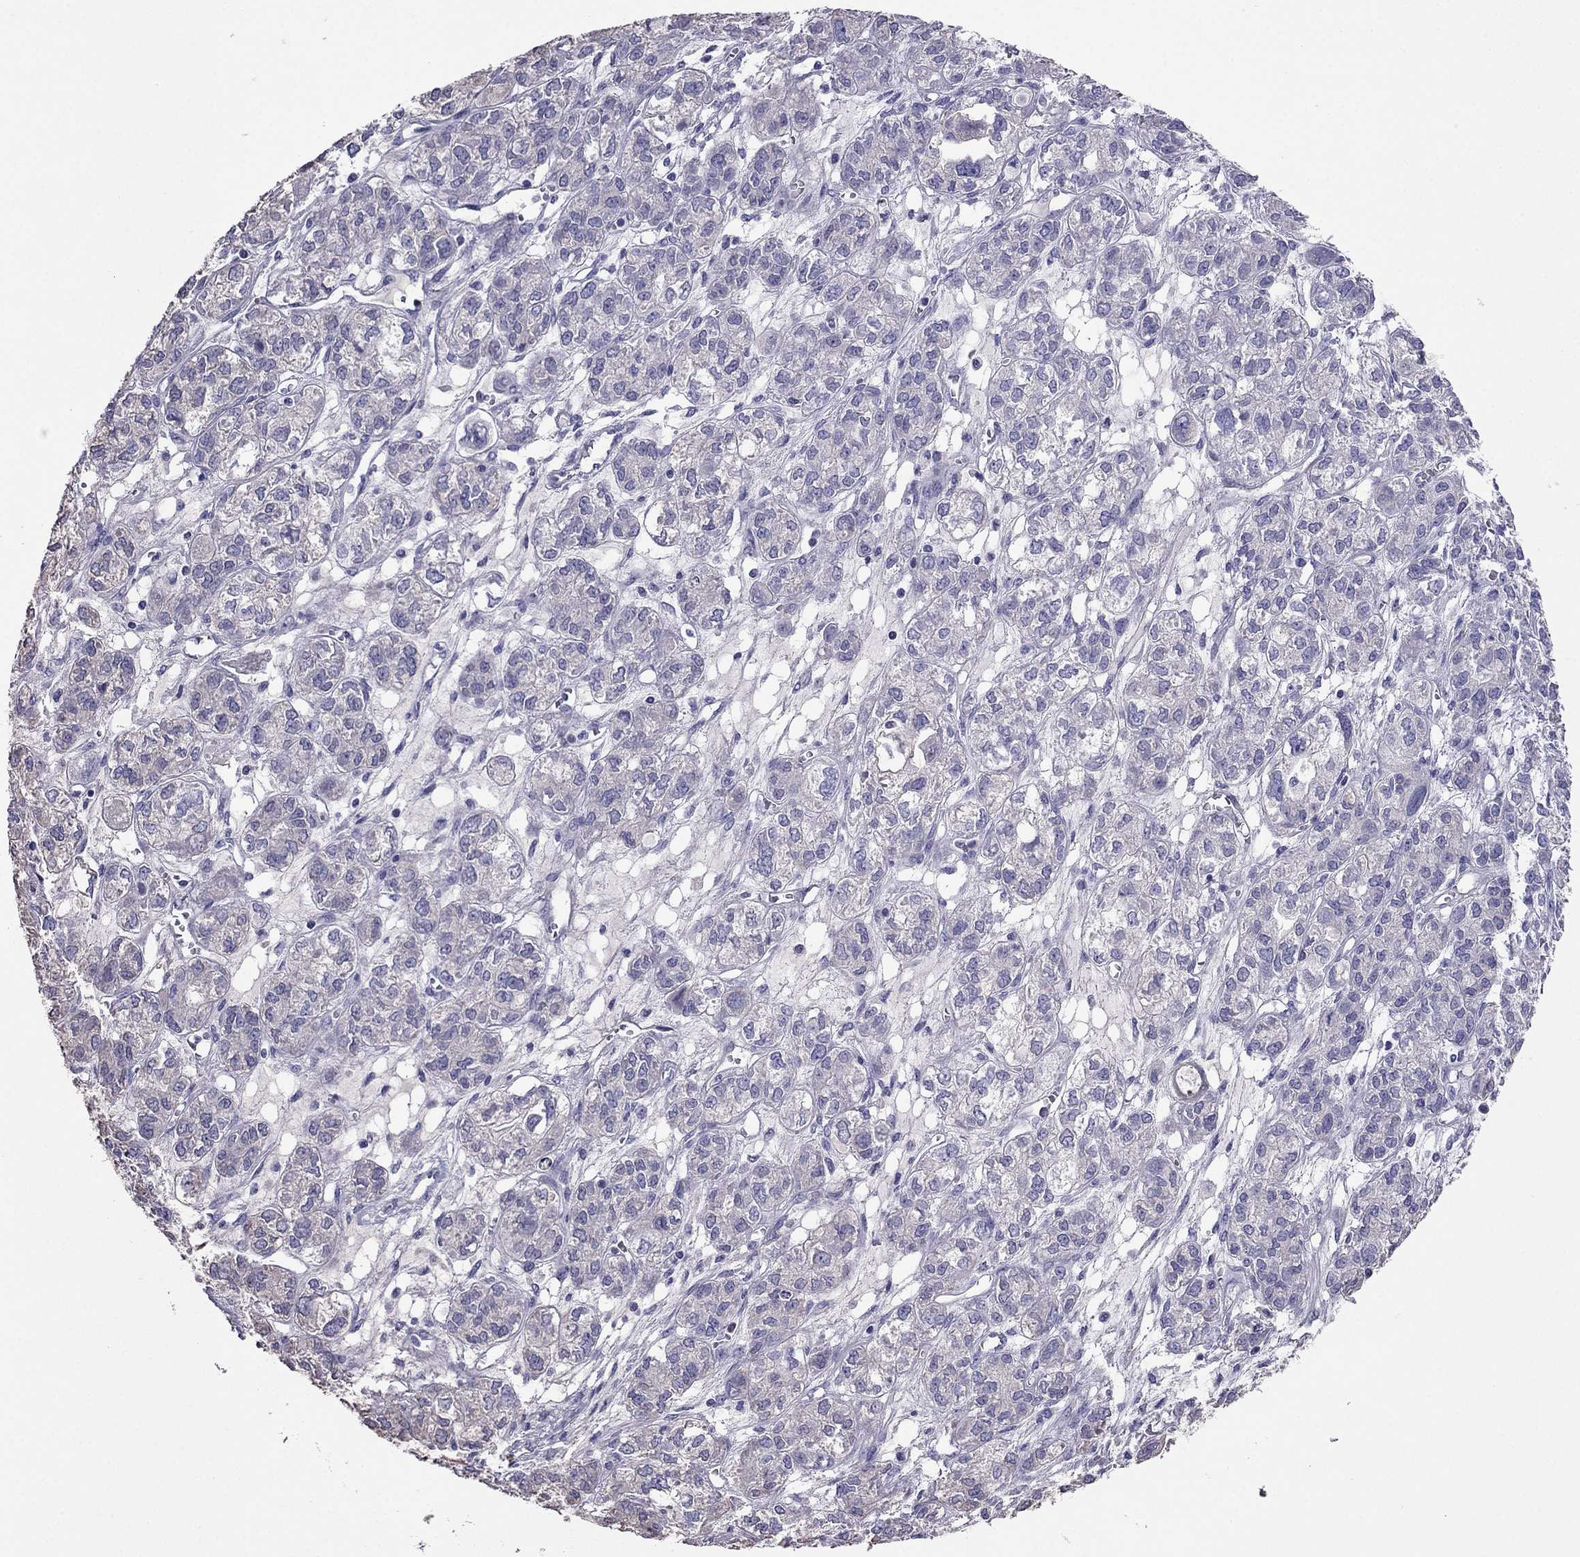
{"staining": {"intensity": "negative", "quantity": "none", "location": "none"}, "tissue": "ovarian cancer", "cell_type": "Tumor cells", "image_type": "cancer", "snomed": [{"axis": "morphology", "description": "Carcinoma, endometroid"}, {"axis": "topography", "description": "Ovary"}], "caption": "Immunohistochemistry image of neoplastic tissue: ovarian endometroid carcinoma stained with DAB (3,3'-diaminobenzidine) demonstrates no significant protein expression in tumor cells.", "gene": "TBC1D21", "patient": {"sex": "female", "age": 64}}